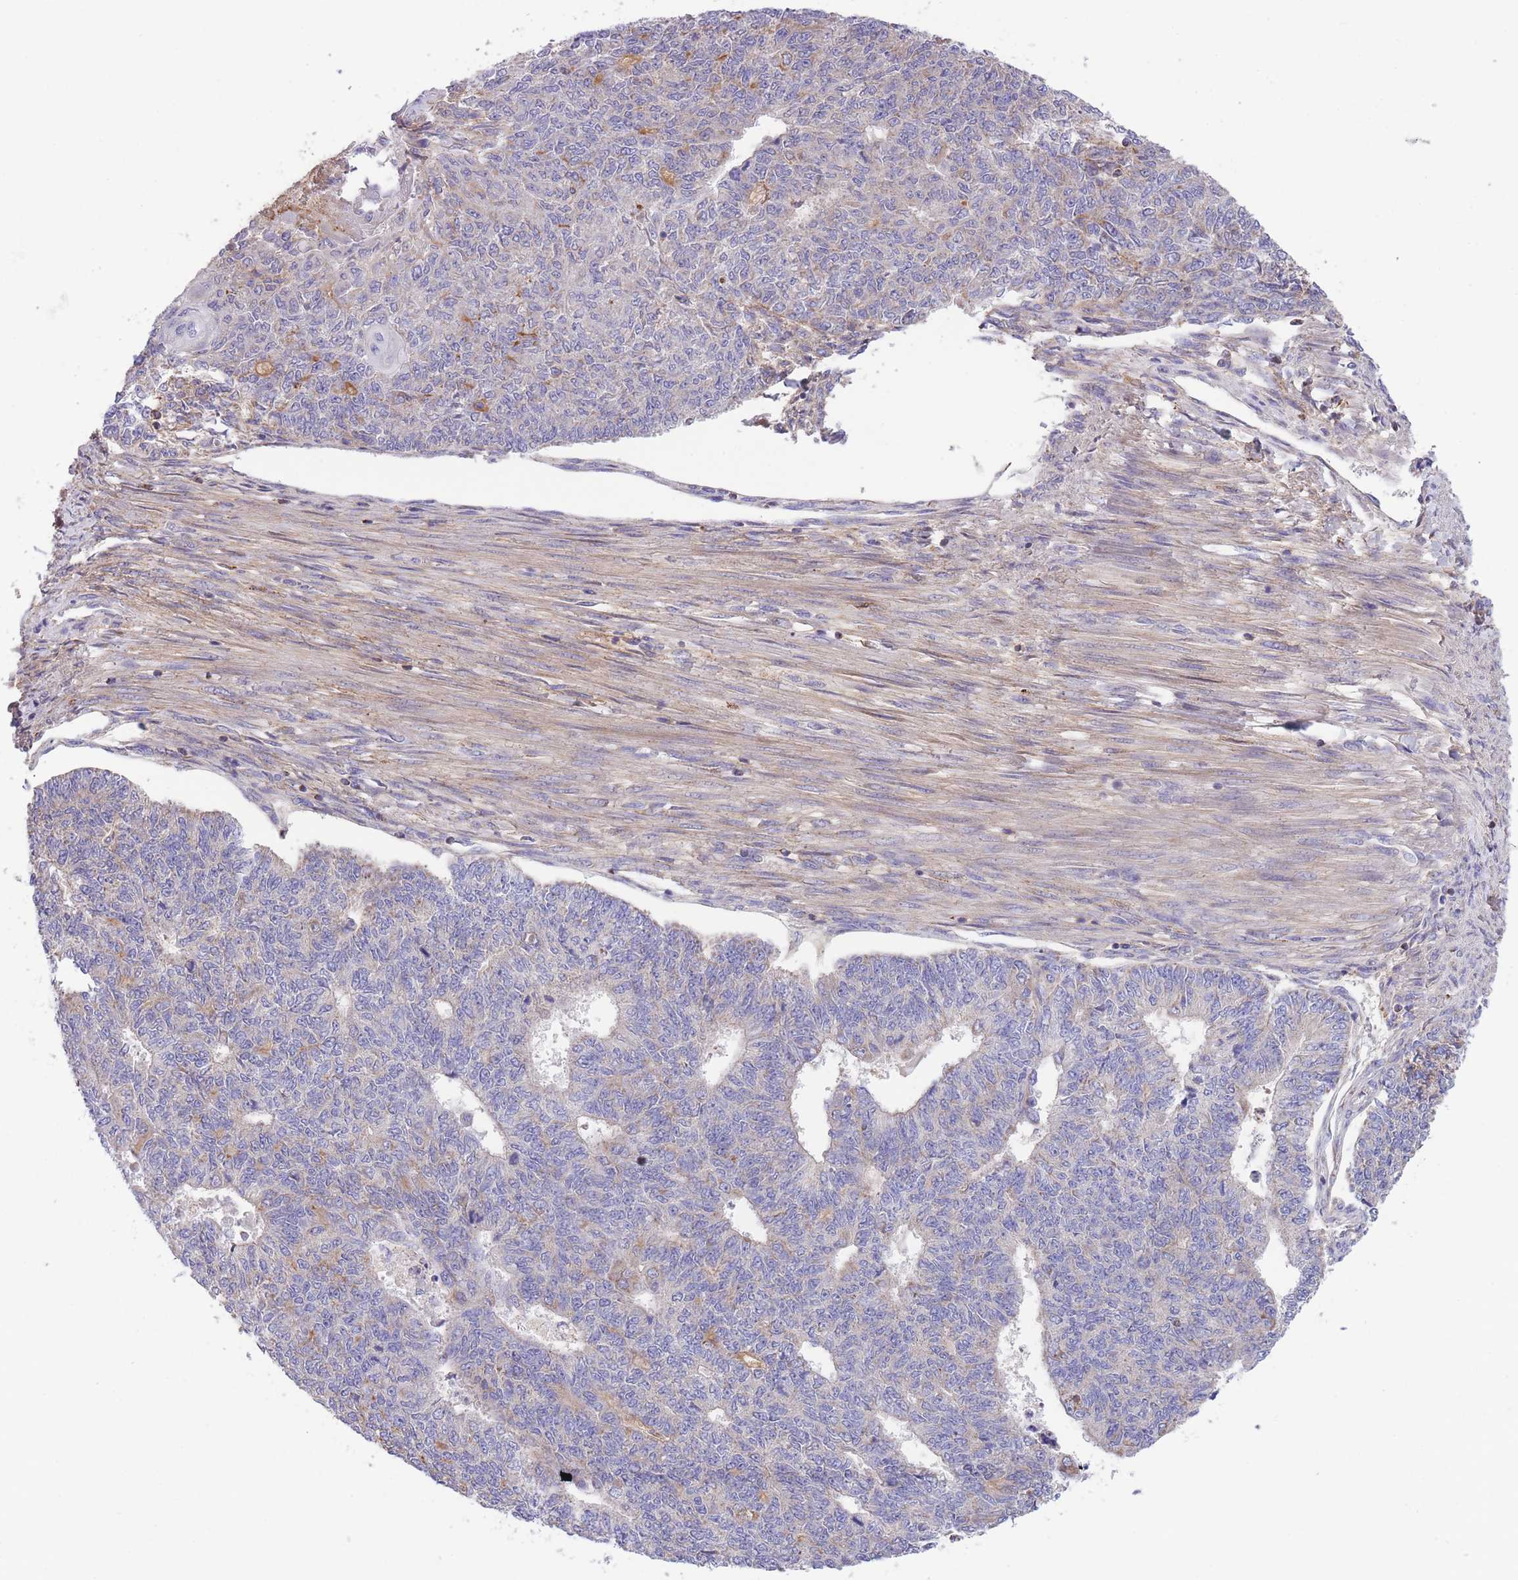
{"staining": {"intensity": "weak", "quantity": "<25%", "location": "cytoplasmic/membranous"}, "tissue": "endometrial cancer", "cell_type": "Tumor cells", "image_type": "cancer", "snomed": [{"axis": "morphology", "description": "Adenocarcinoma, NOS"}, {"axis": "topography", "description": "Endometrium"}], "caption": "An immunohistochemistry photomicrograph of endometrial cancer (adenocarcinoma) is shown. There is no staining in tumor cells of endometrial cancer (adenocarcinoma).", "gene": "ST3GAL3", "patient": {"sex": "female", "age": 32}}